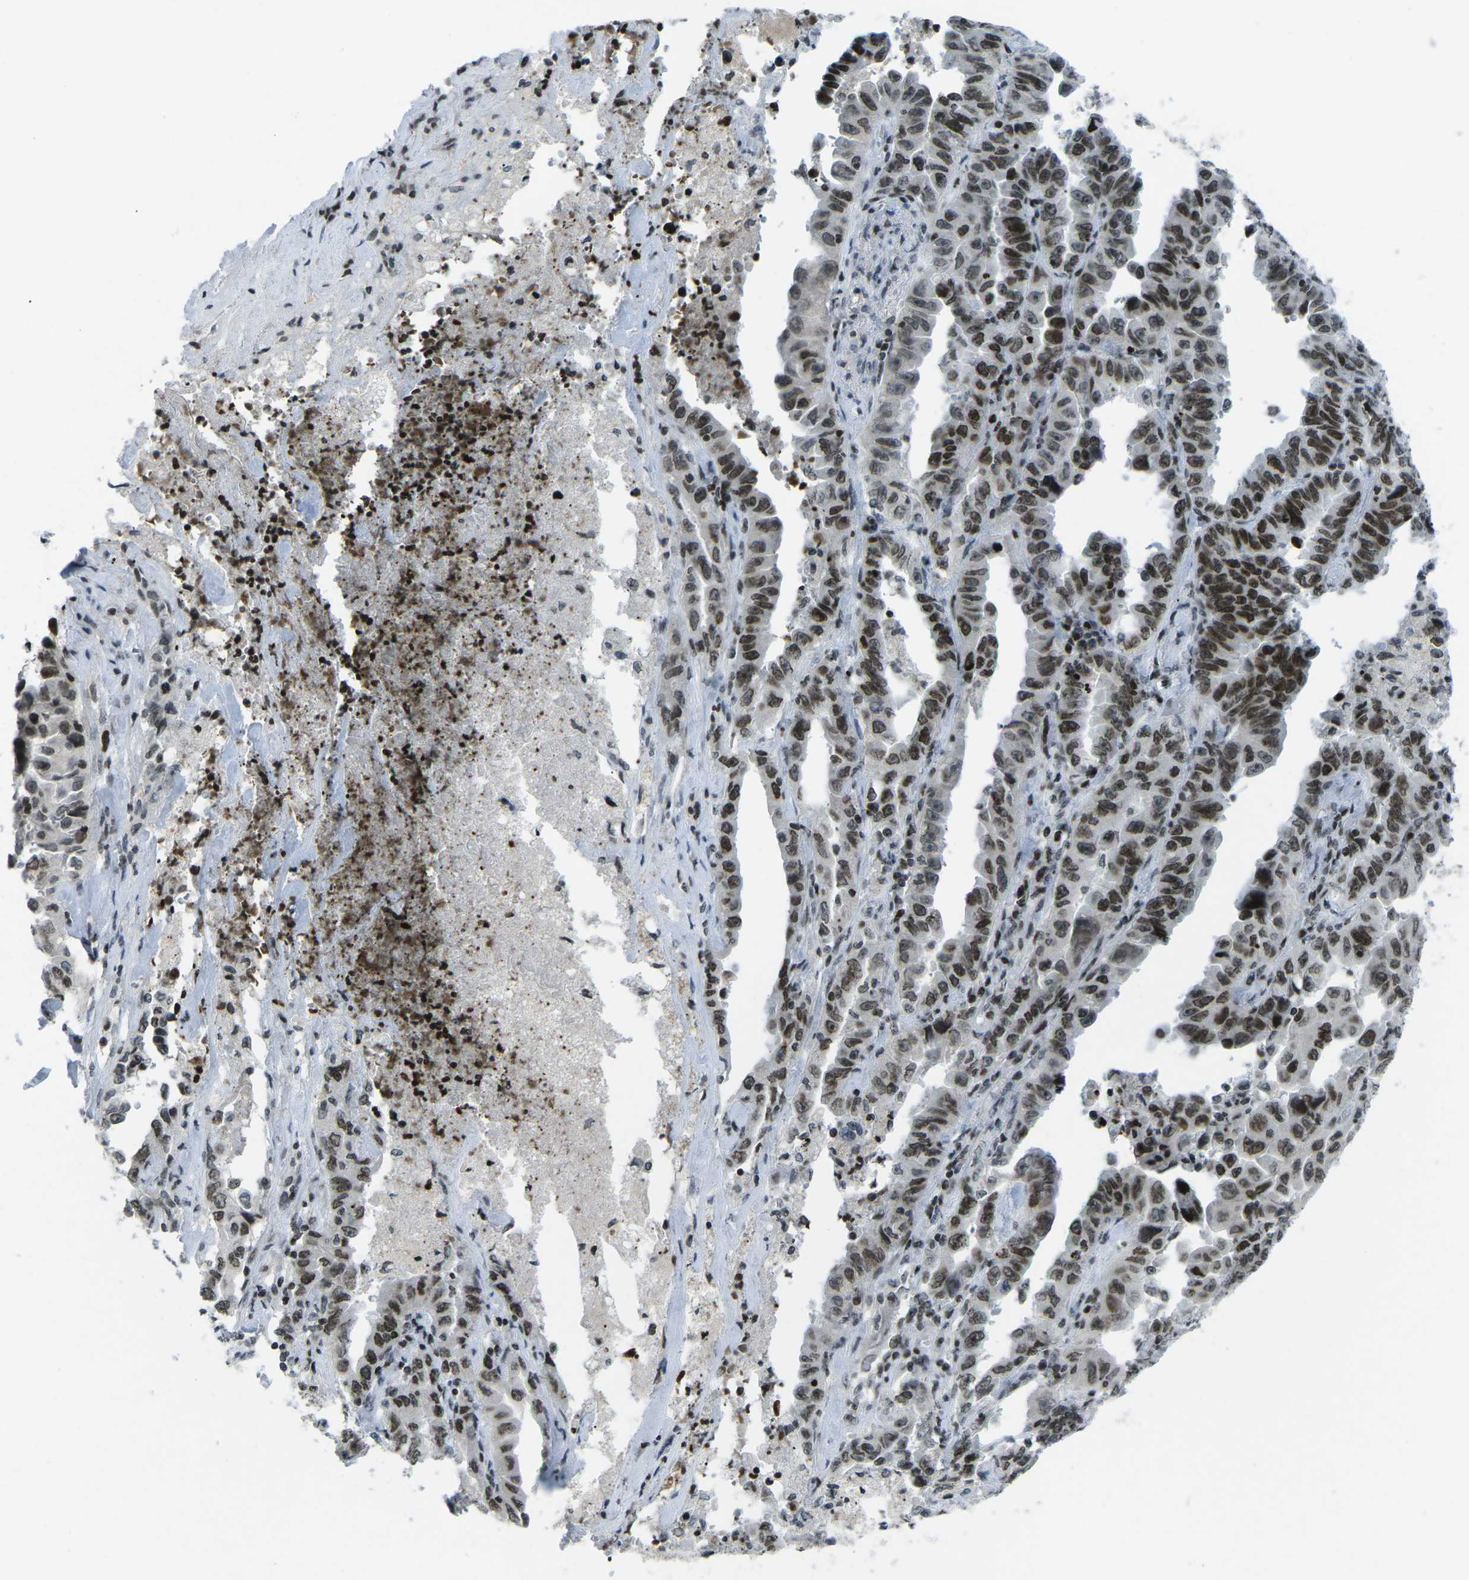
{"staining": {"intensity": "strong", "quantity": ">75%", "location": "nuclear"}, "tissue": "lung cancer", "cell_type": "Tumor cells", "image_type": "cancer", "snomed": [{"axis": "morphology", "description": "Adenocarcinoma, NOS"}, {"axis": "topography", "description": "Lung"}], "caption": "Protein staining by immunohistochemistry (IHC) demonstrates strong nuclear staining in about >75% of tumor cells in adenocarcinoma (lung).", "gene": "EME1", "patient": {"sex": "female", "age": 51}}